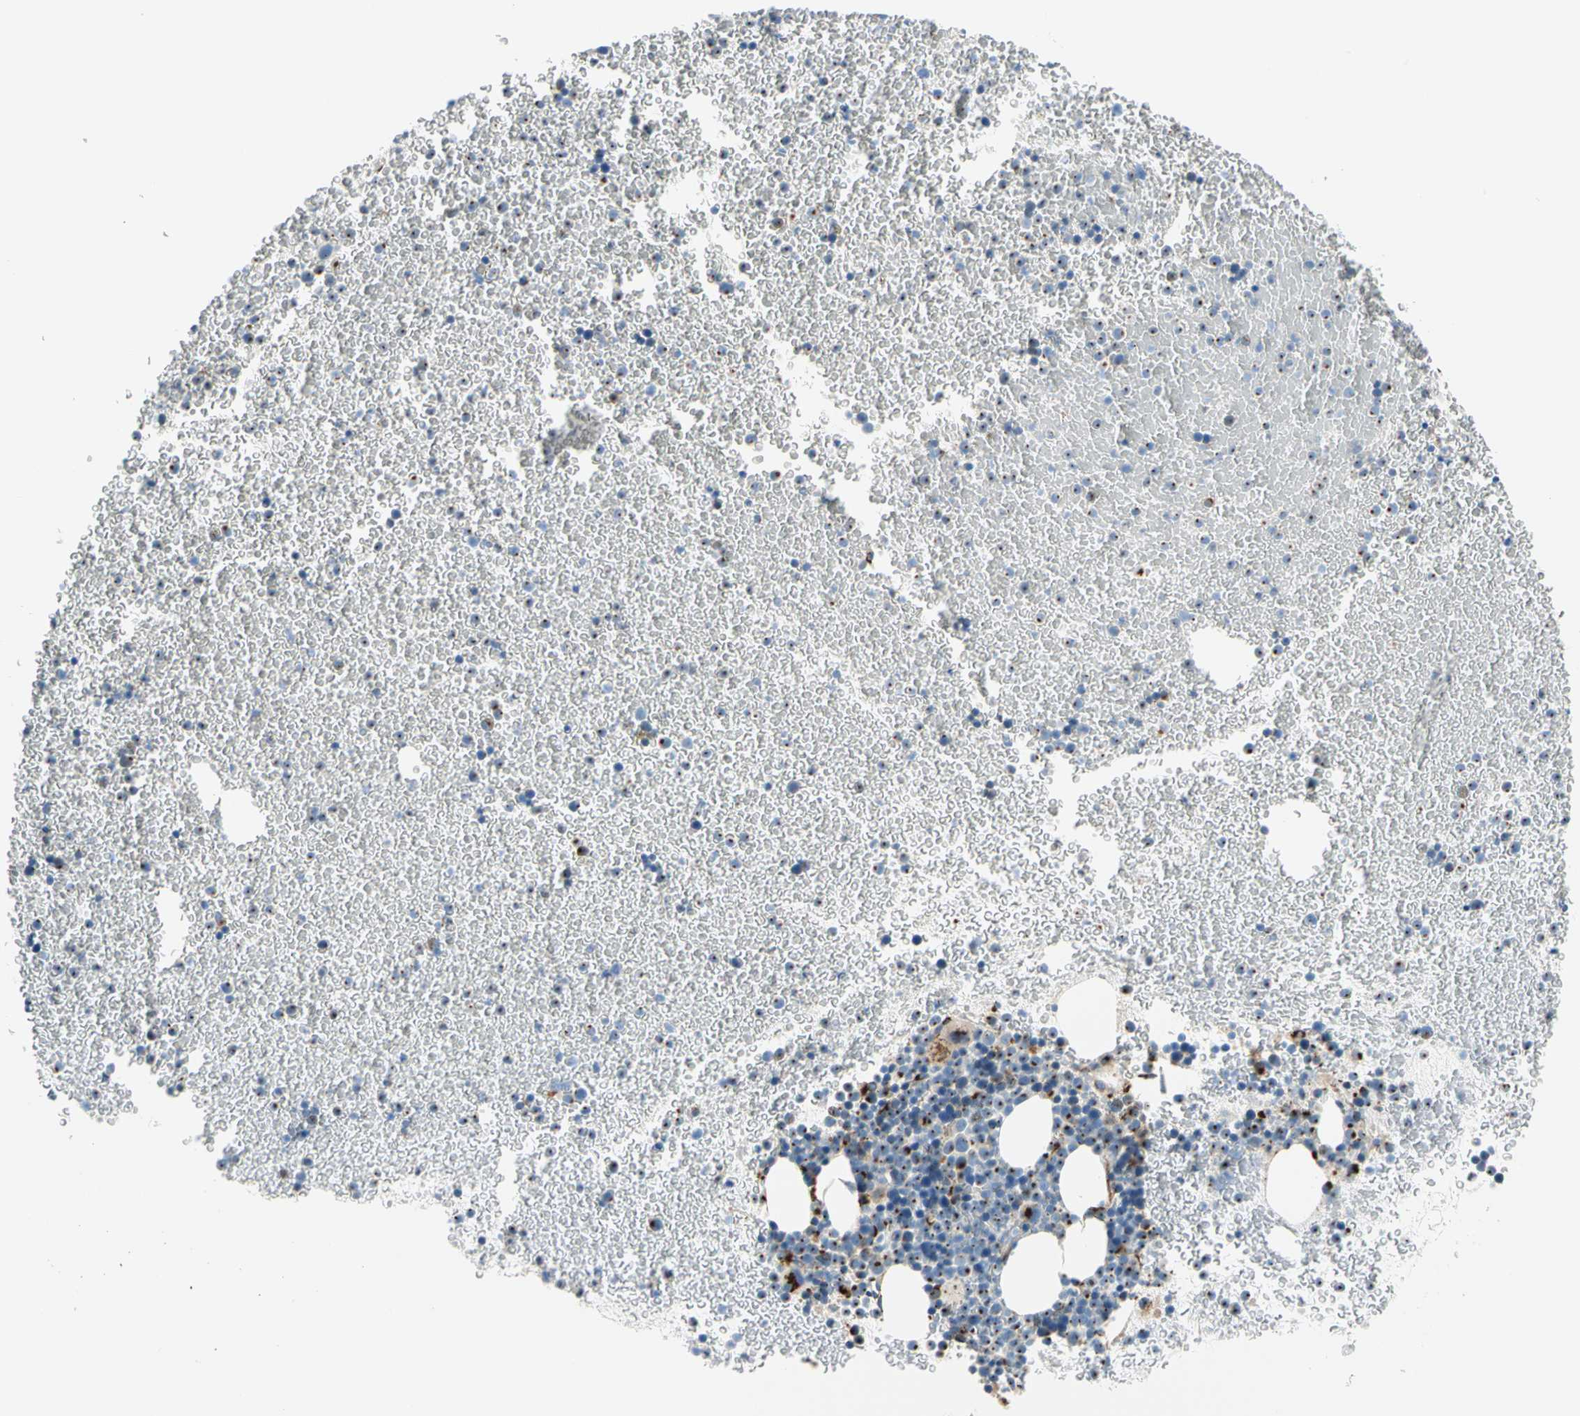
{"staining": {"intensity": "strong", "quantity": "<25%", "location": "cytoplasmic/membranous"}, "tissue": "bone marrow", "cell_type": "Hematopoietic cells", "image_type": "normal", "snomed": [{"axis": "morphology", "description": "Normal tissue, NOS"}, {"axis": "topography", "description": "Bone marrow"}], "caption": "Protein expression by immunohistochemistry reveals strong cytoplasmic/membranous expression in about <25% of hematopoietic cells in normal bone marrow. (IHC, brightfield microscopy, high magnification).", "gene": "NUCB1", "patient": {"sex": "female", "age": 53}}